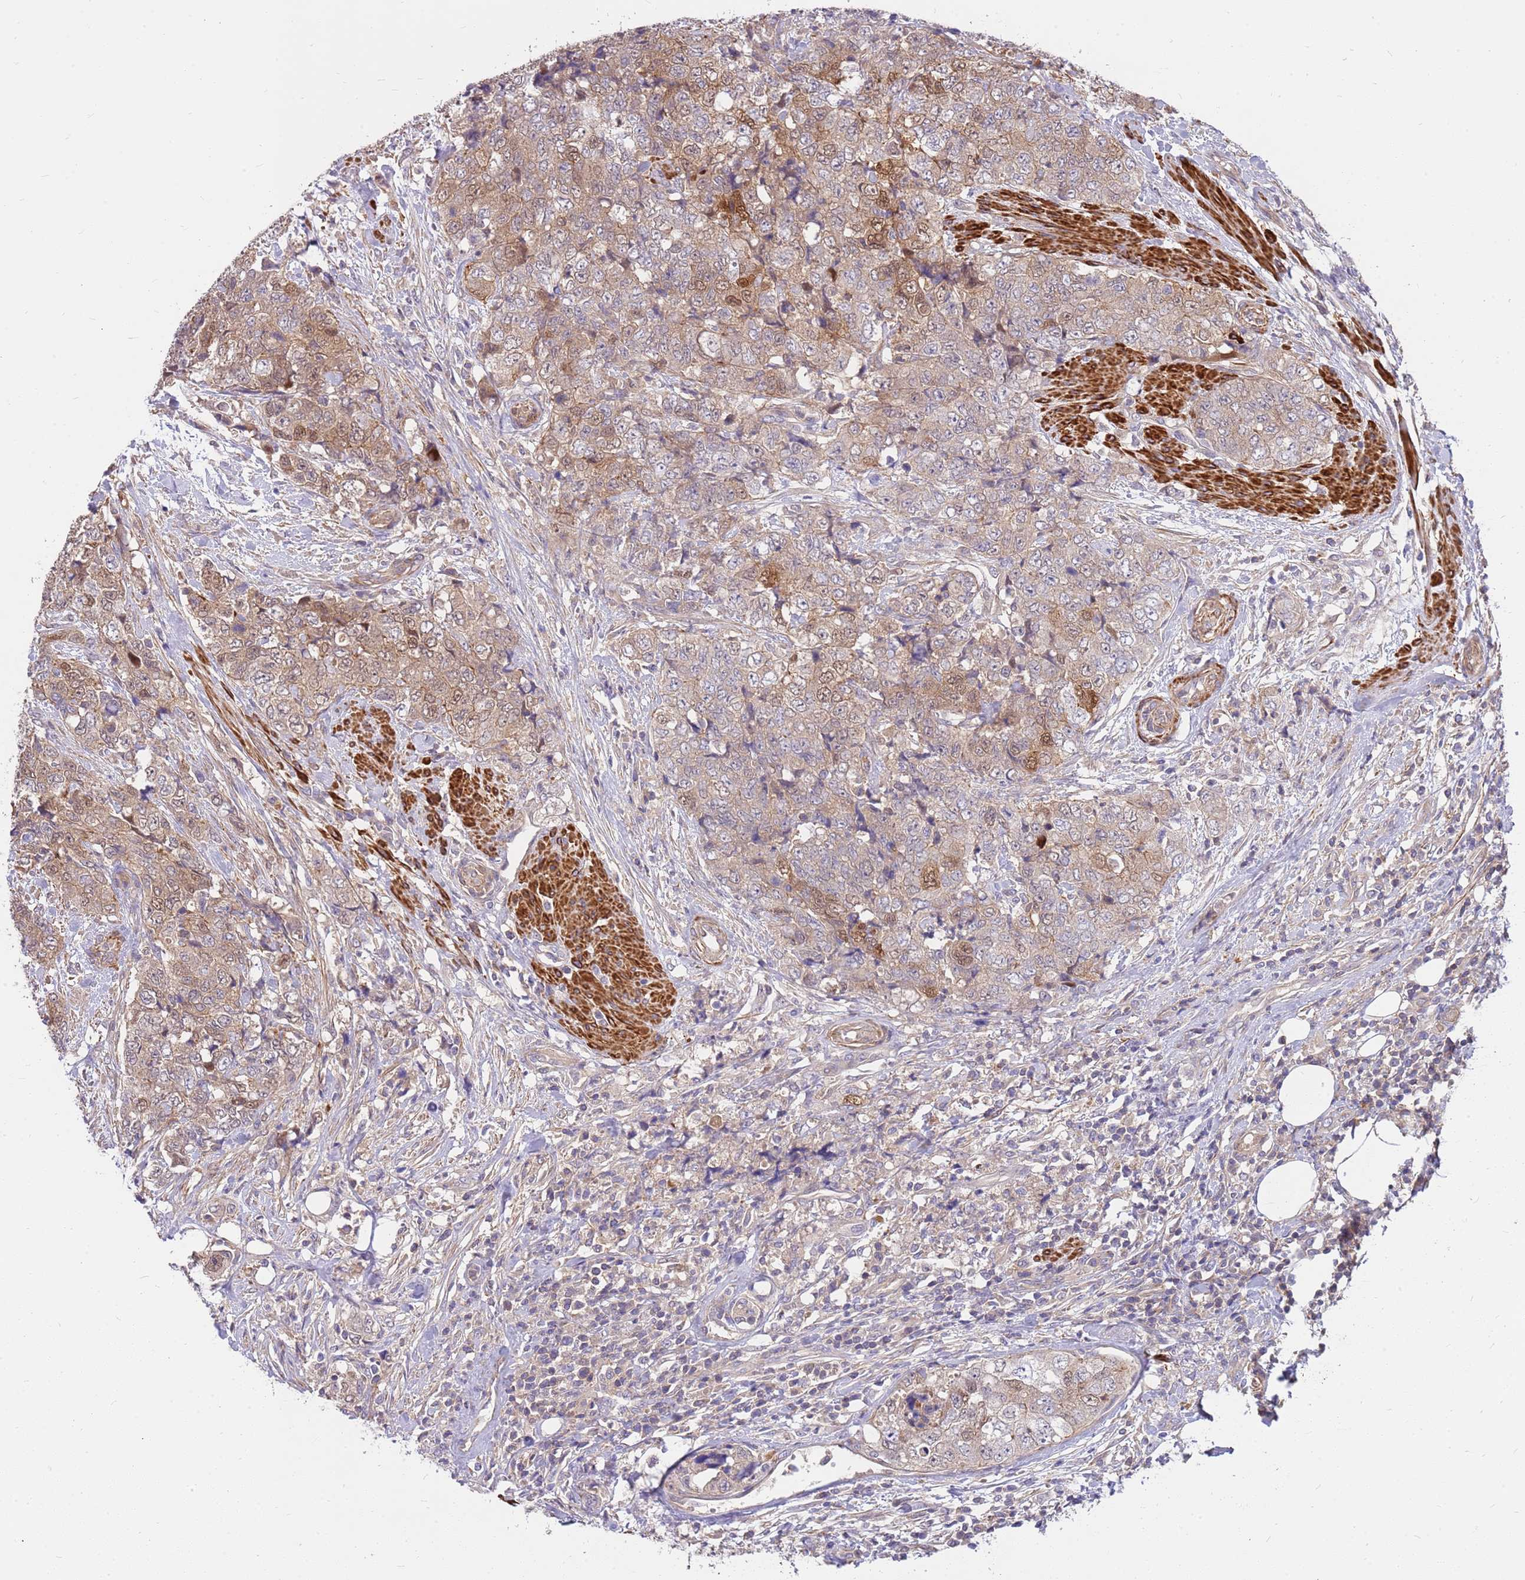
{"staining": {"intensity": "weak", "quantity": ">75%", "location": "cytoplasmic/membranous,nuclear"}, "tissue": "urothelial cancer", "cell_type": "Tumor cells", "image_type": "cancer", "snomed": [{"axis": "morphology", "description": "Urothelial carcinoma, High grade"}, {"axis": "topography", "description": "Urinary bladder"}], "caption": "IHC histopathology image of neoplastic tissue: urothelial cancer stained using IHC exhibits low levels of weak protein expression localized specifically in the cytoplasmic/membranous and nuclear of tumor cells, appearing as a cytoplasmic/membranous and nuclear brown color.", "gene": "MVD", "patient": {"sex": "female", "age": 78}}